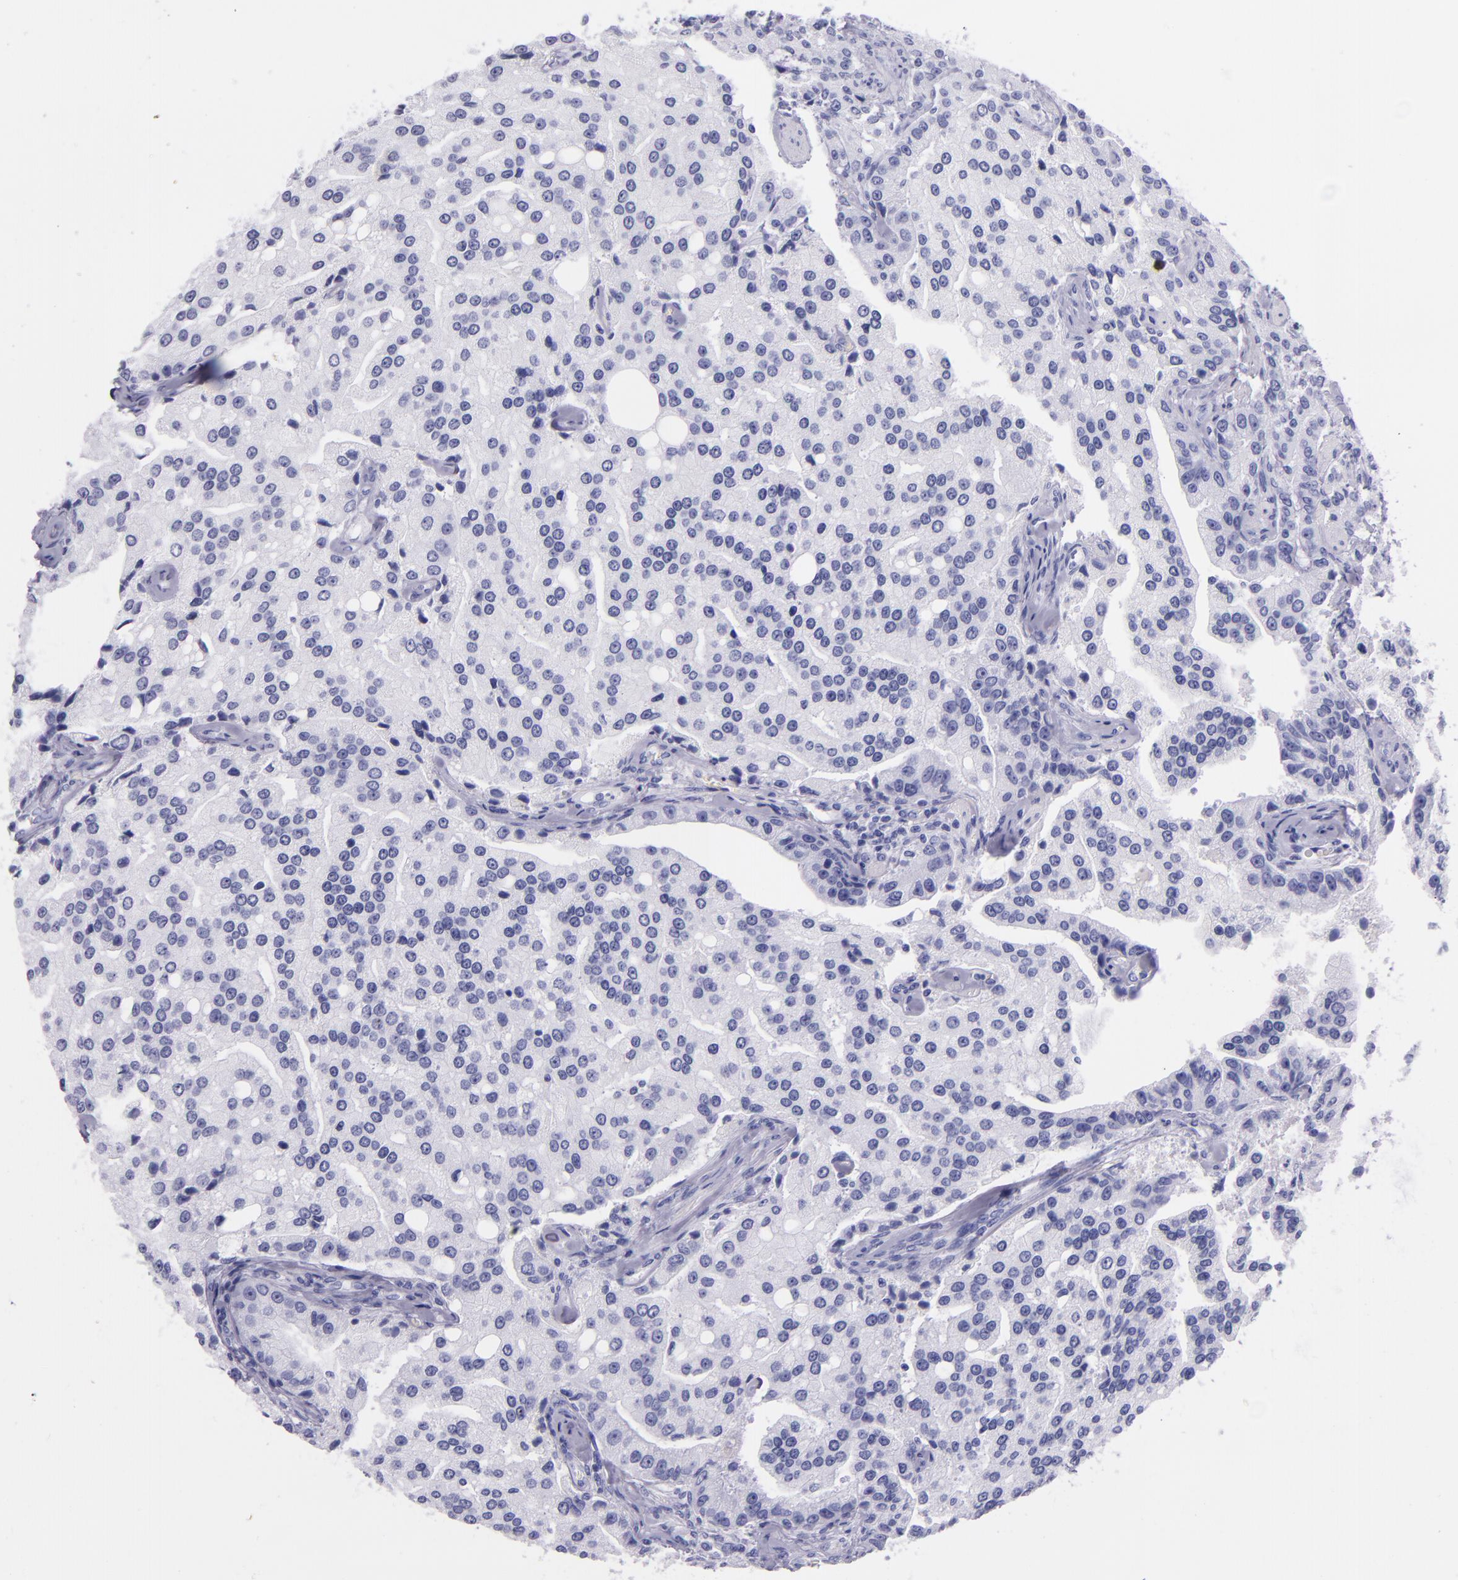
{"staining": {"intensity": "negative", "quantity": "none", "location": "none"}, "tissue": "prostate cancer", "cell_type": "Tumor cells", "image_type": "cancer", "snomed": [{"axis": "morphology", "description": "Adenocarcinoma, Medium grade"}, {"axis": "topography", "description": "Prostate"}], "caption": "A photomicrograph of adenocarcinoma (medium-grade) (prostate) stained for a protein exhibits no brown staining in tumor cells.", "gene": "SFTPA2", "patient": {"sex": "male", "age": 72}}